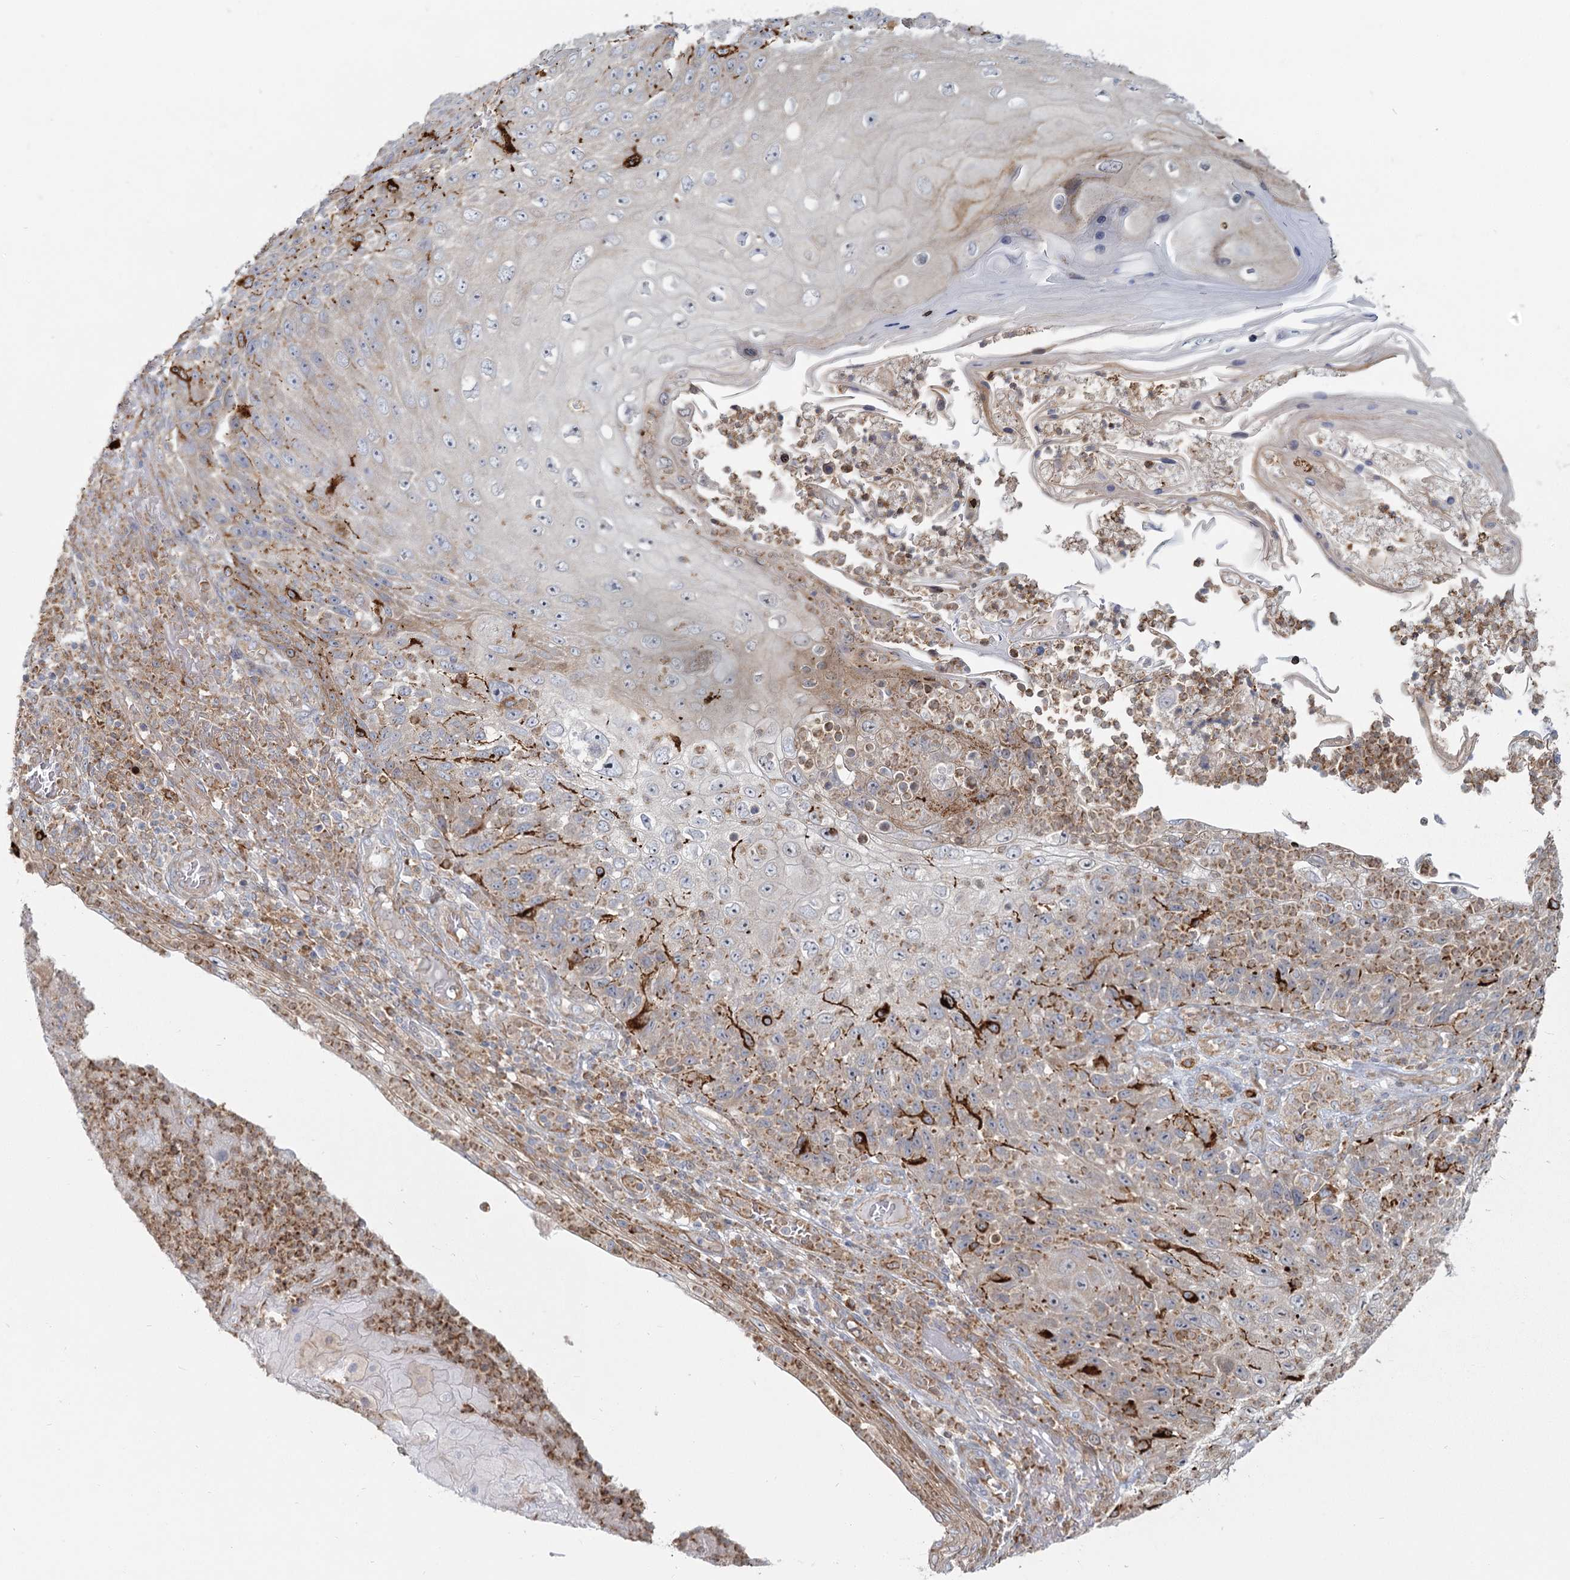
{"staining": {"intensity": "moderate", "quantity": "<25%", "location": "cytoplasmic/membranous"}, "tissue": "skin cancer", "cell_type": "Tumor cells", "image_type": "cancer", "snomed": [{"axis": "morphology", "description": "Squamous cell carcinoma, NOS"}, {"axis": "topography", "description": "Skin"}], "caption": "Skin squamous cell carcinoma stained with a protein marker exhibits moderate staining in tumor cells.", "gene": "HARS2", "patient": {"sex": "female", "age": 88}}